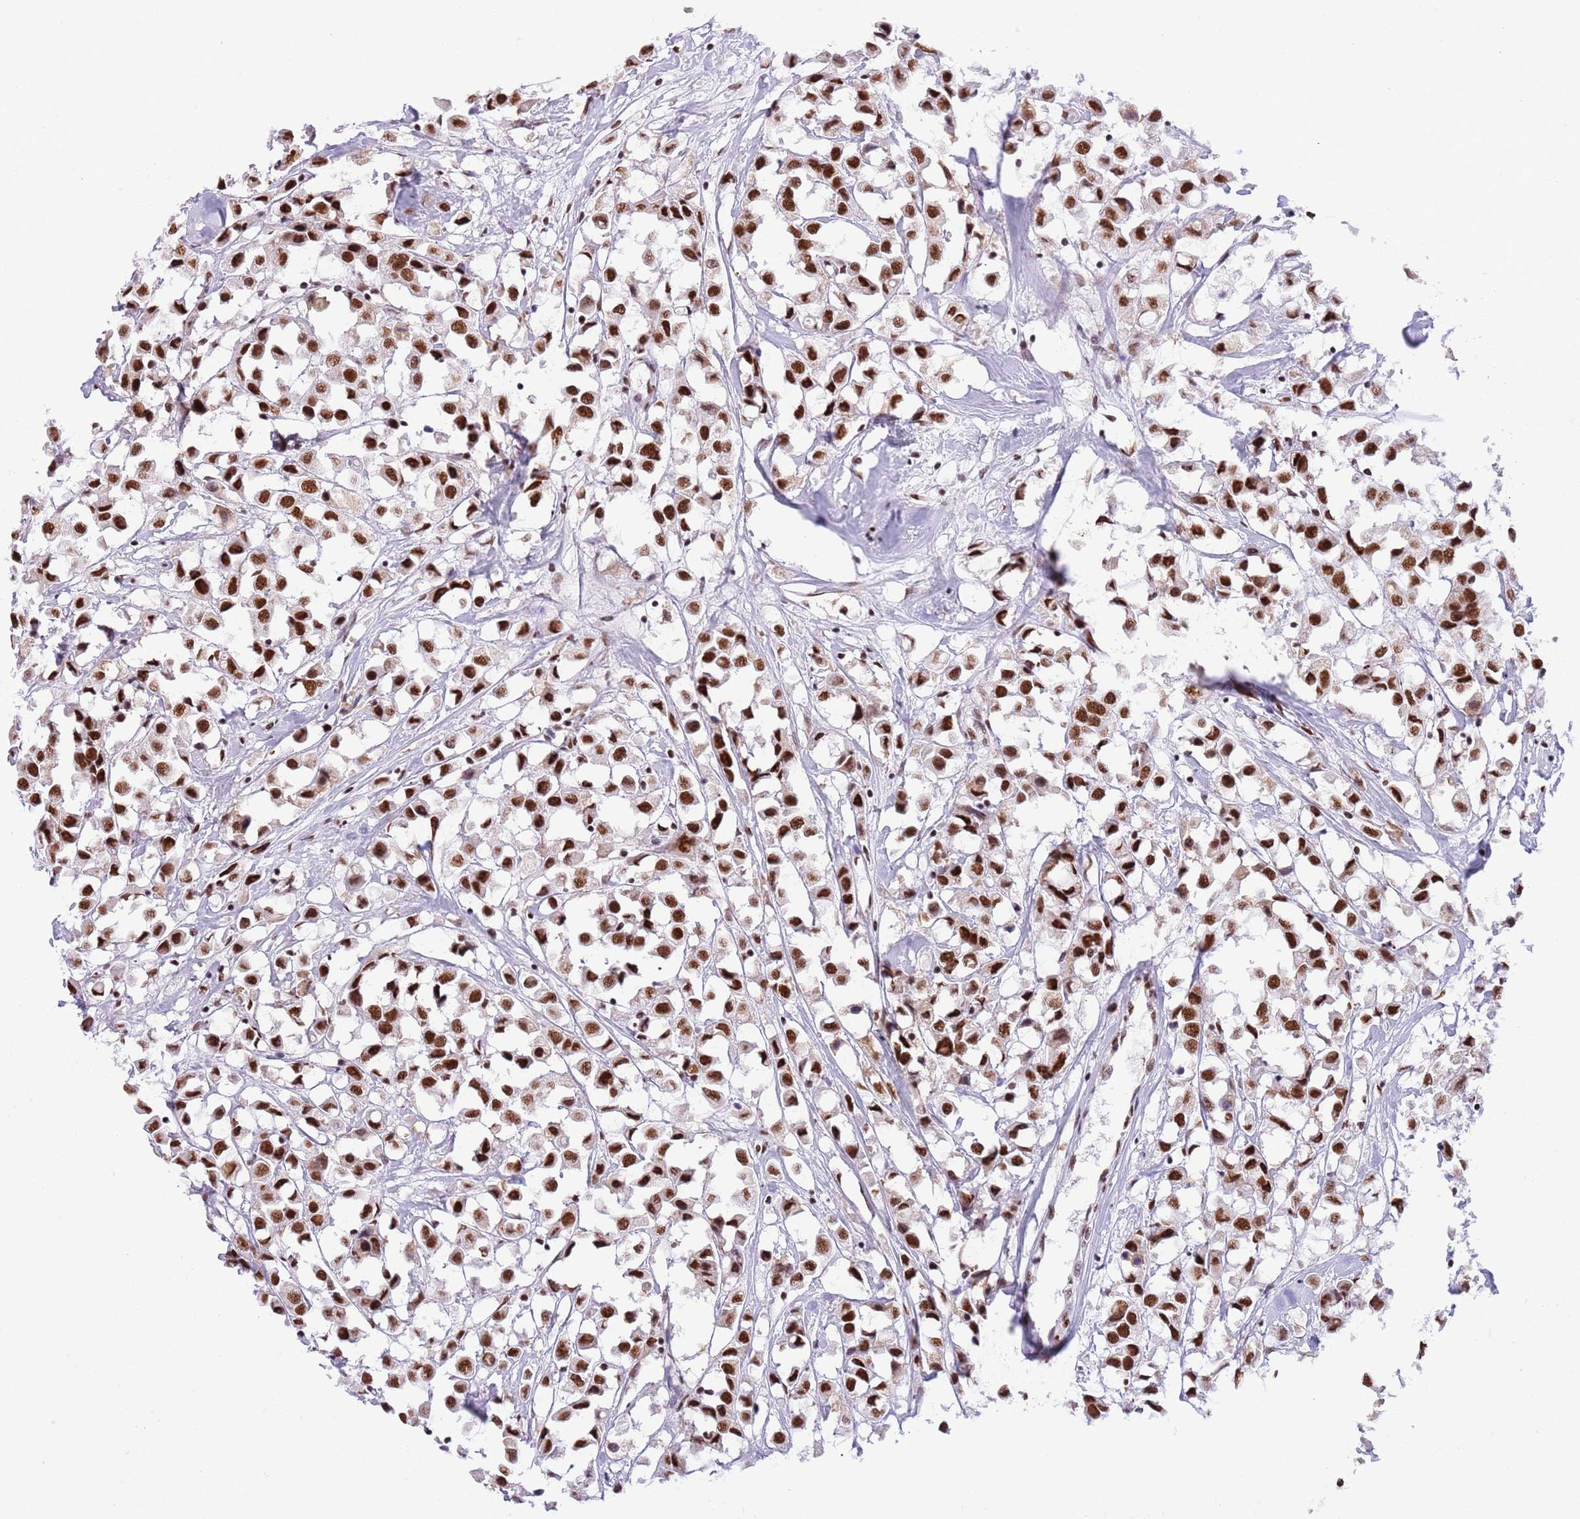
{"staining": {"intensity": "strong", "quantity": ">75%", "location": "nuclear"}, "tissue": "breast cancer", "cell_type": "Tumor cells", "image_type": "cancer", "snomed": [{"axis": "morphology", "description": "Duct carcinoma"}, {"axis": "topography", "description": "Breast"}], "caption": "Protein analysis of intraductal carcinoma (breast) tissue exhibits strong nuclear positivity in about >75% of tumor cells.", "gene": "SF3A2", "patient": {"sex": "female", "age": 61}}